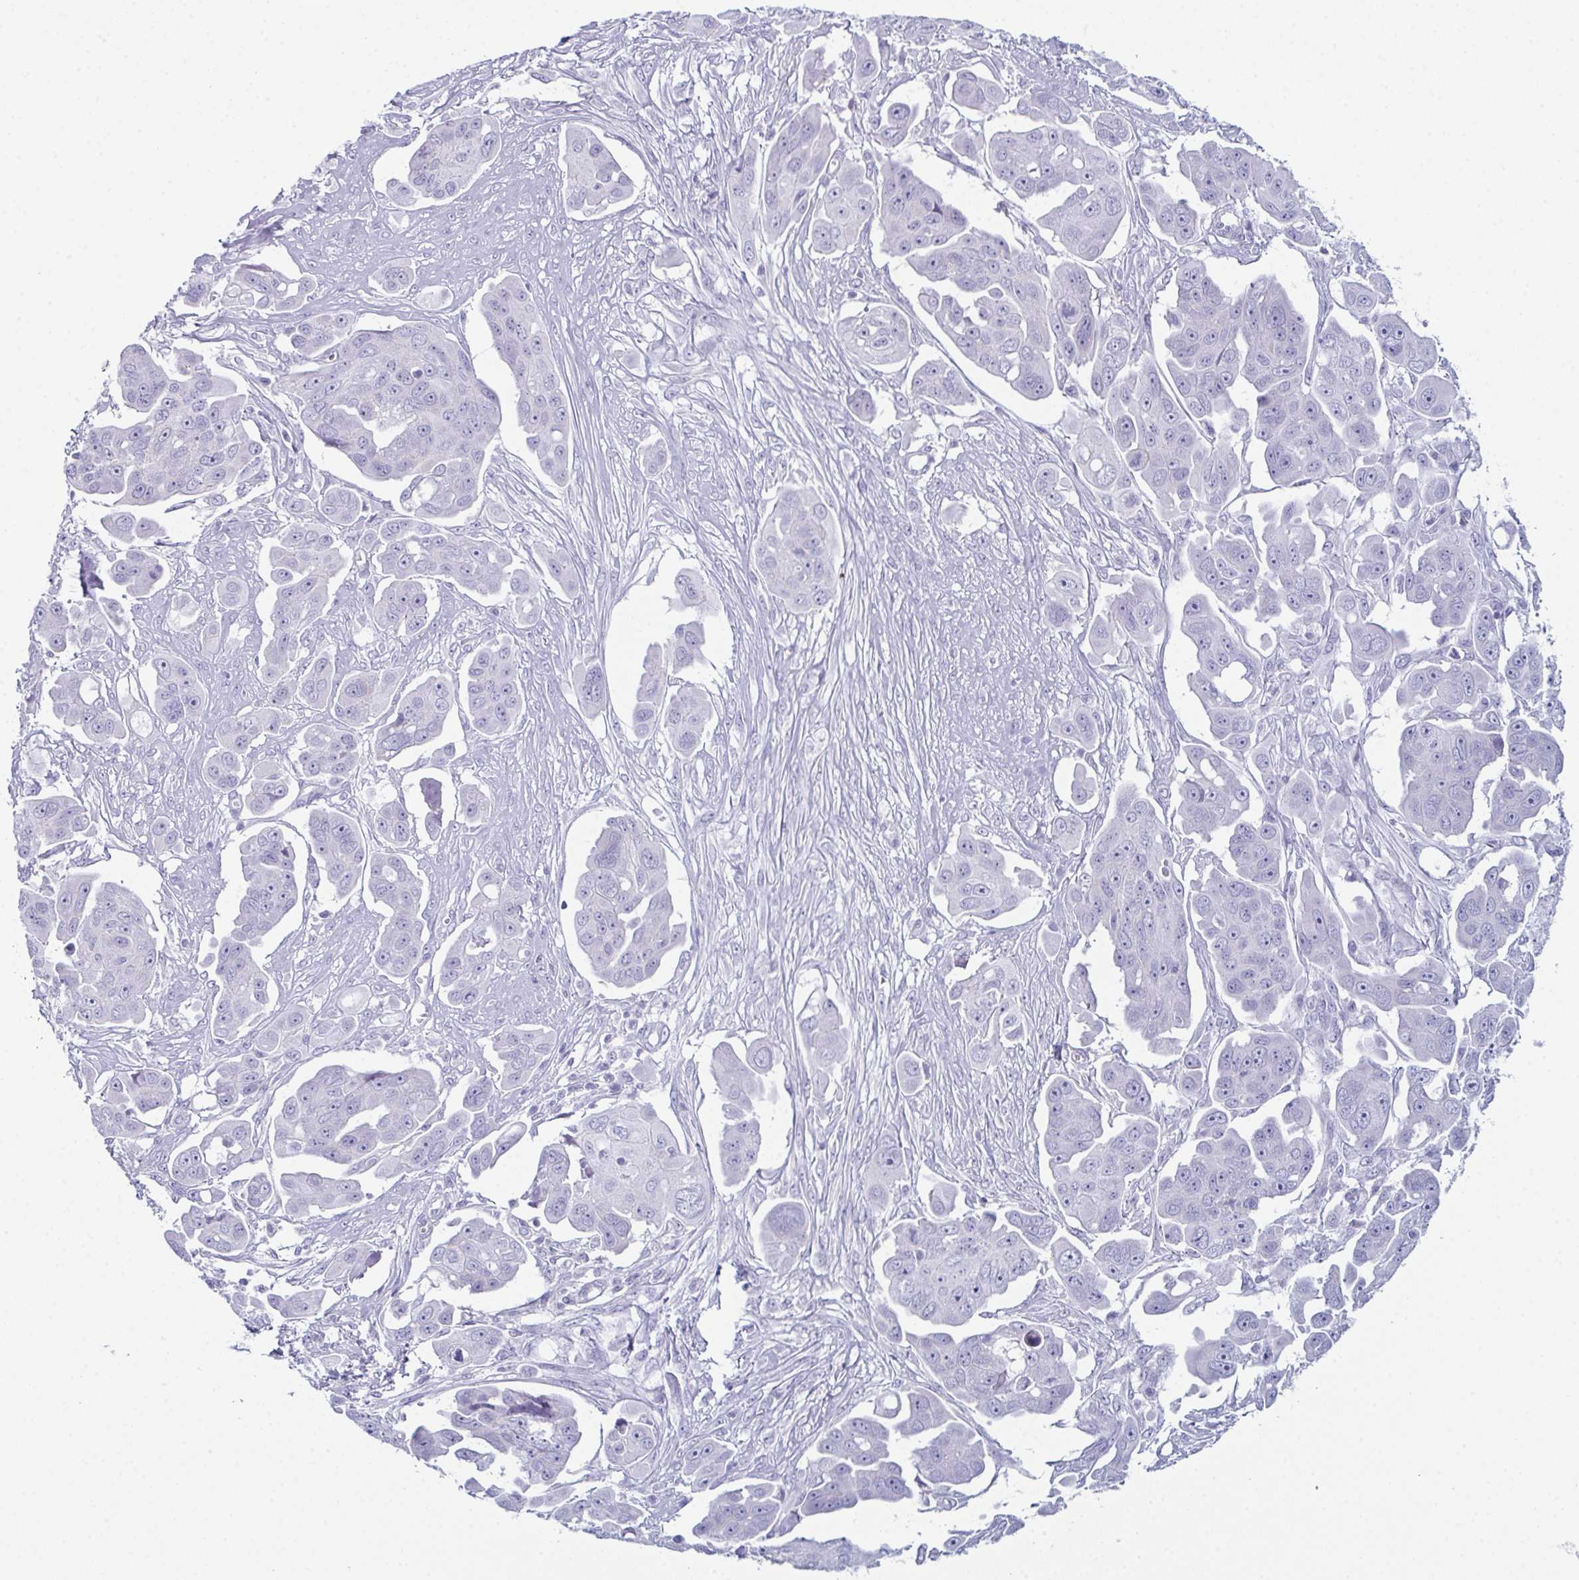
{"staining": {"intensity": "negative", "quantity": "none", "location": "none"}, "tissue": "ovarian cancer", "cell_type": "Tumor cells", "image_type": "cancer", "snomed": [{"axis": "morphology", "description": "Carcinoma, endometroid"}, {"axis": "topography", "description": "Ovary"}], "caption": "A histopathology image of ovarian cancer (endometroid carcinoma) stained for a protein exhibits no brown staining in tumor cells.", "gene": "ENKUR", "patient": {"sex": "female", "age": 70}}